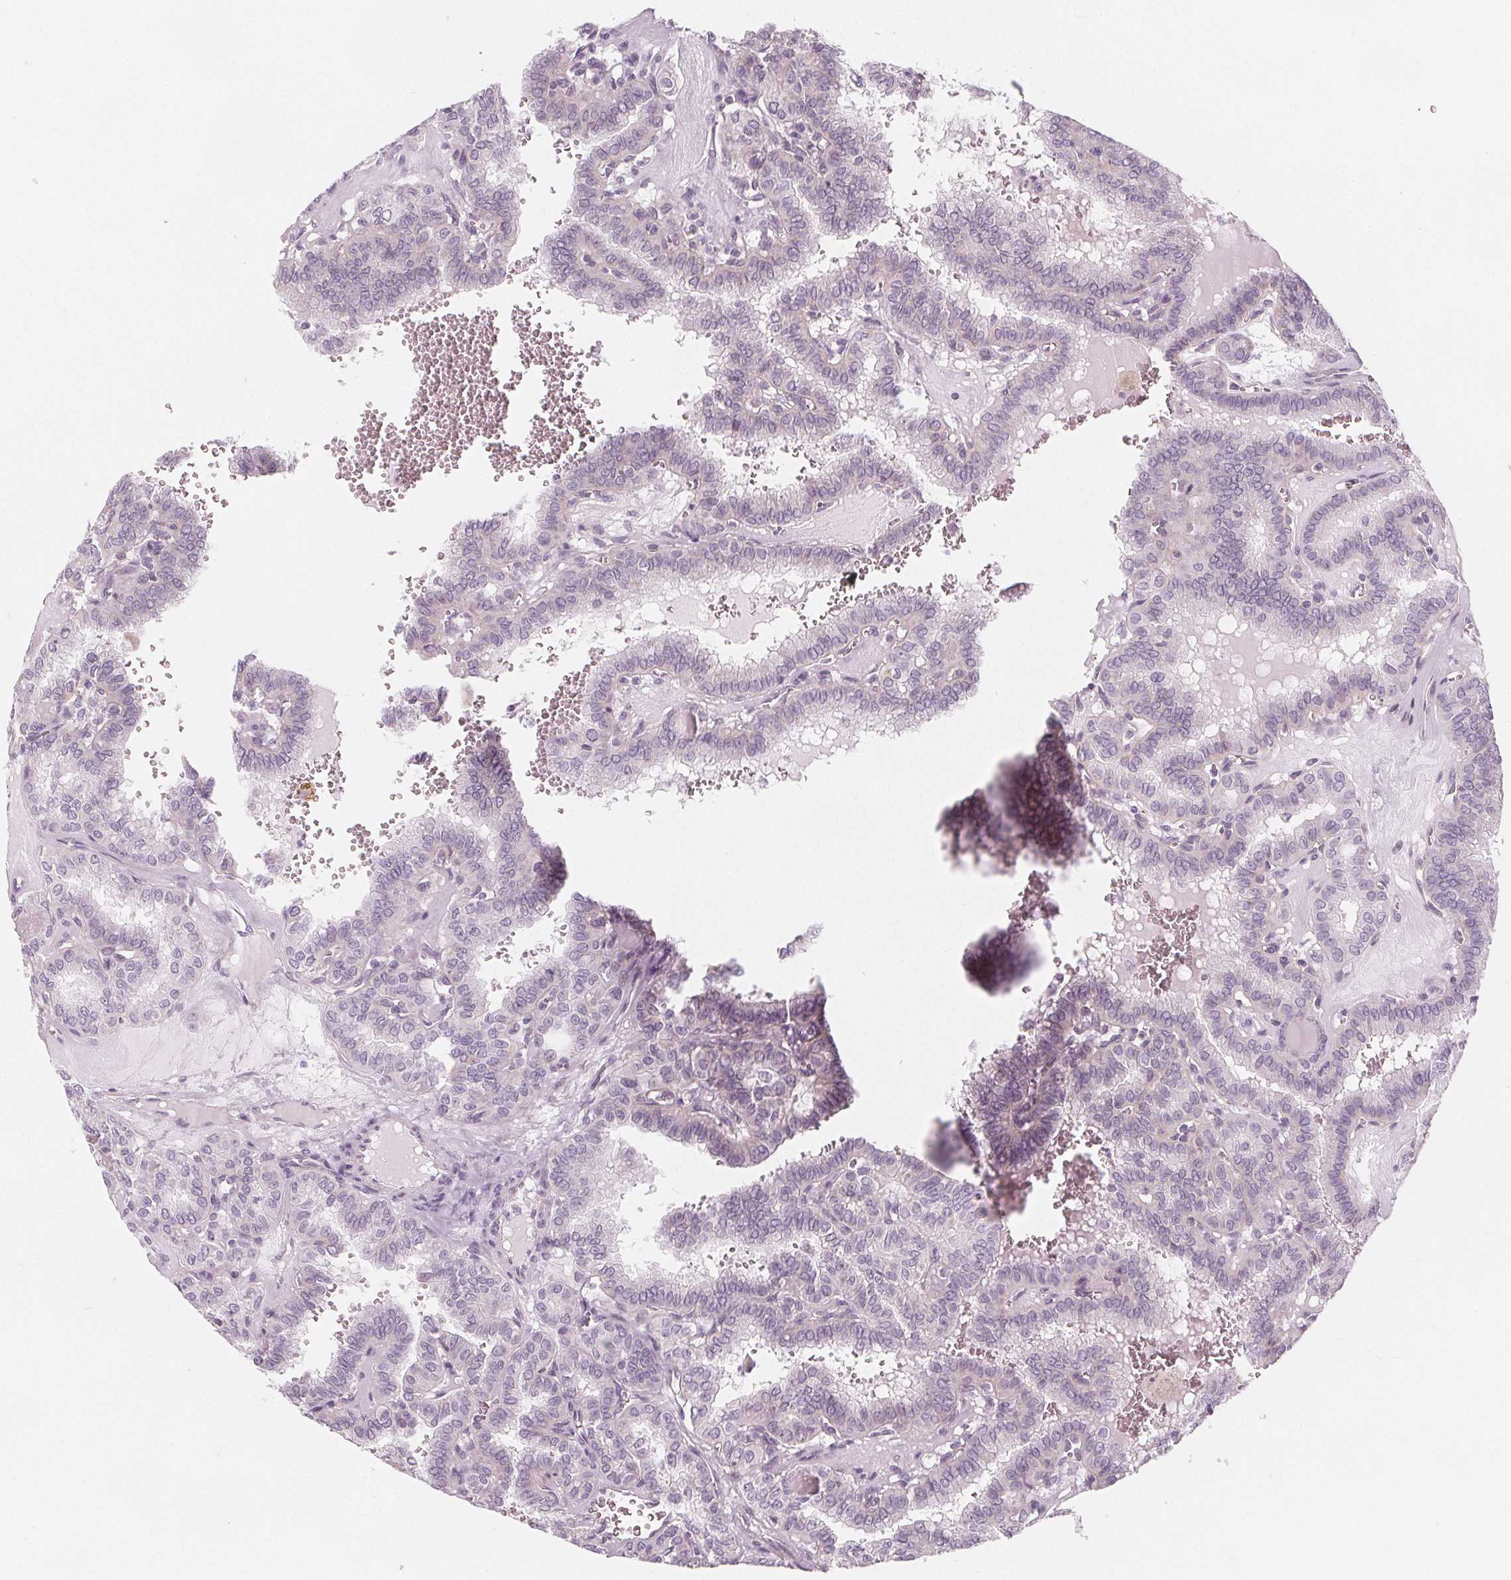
{"staining": {"intensity": "negative", "quantity": "none", "location": "none"}, "tissue": "thyroid cancer", "cell_type": "Tumor cells", "image_type": "cancer", "snomed": [{"axis": "morphology", "description": "Papillary adenocarcinoma, NOS"}, {"axis": "topography", "description": "Thyroid gland"}], "caption": "Immunohistochemistry histopathology image of papillary adenocarcinoma (thyroid) stained for a protein (brown), which displays no expression in tumor cells.", "gene": "NUP210L", "patient": {"sex": "female", "age": 41}}